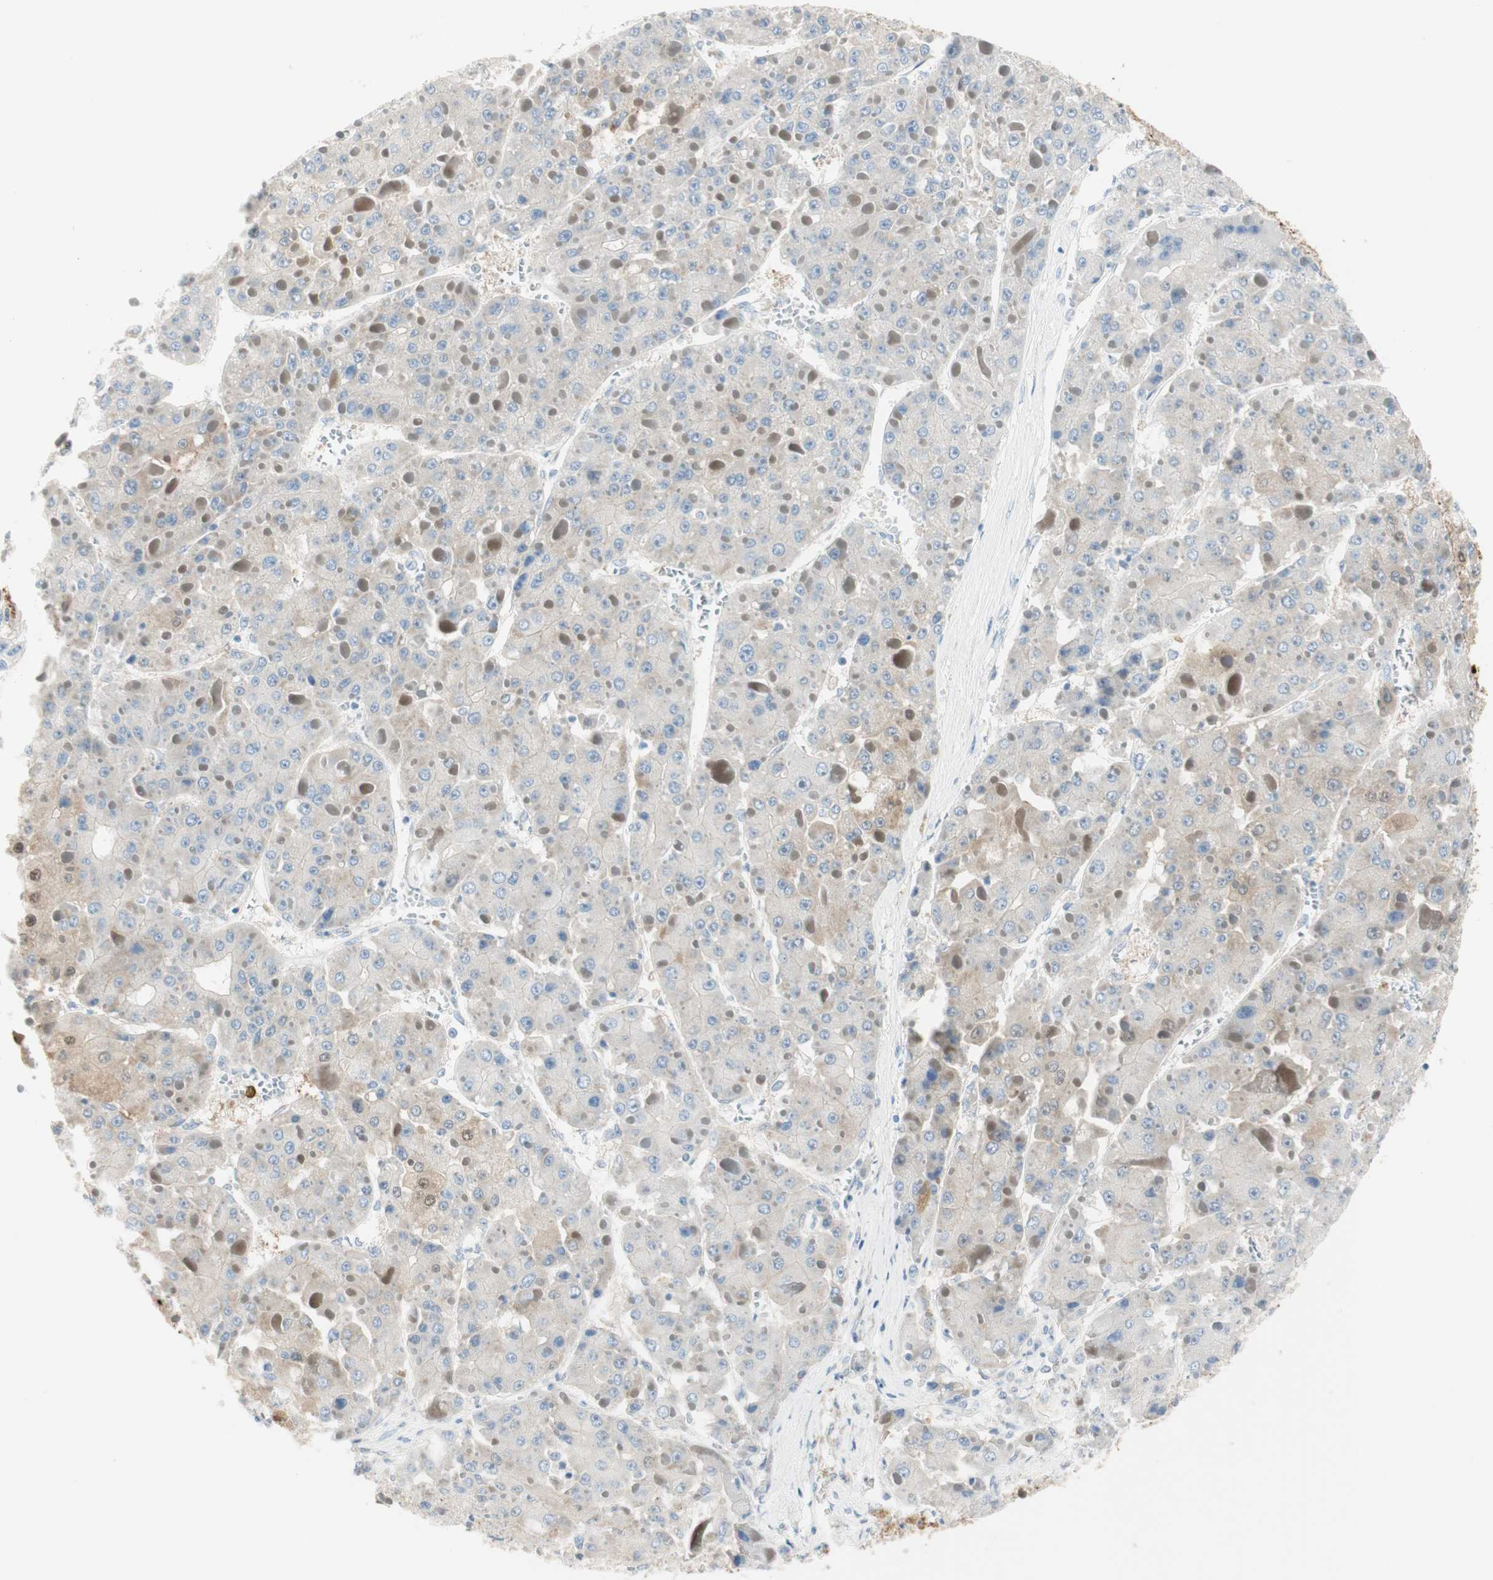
{"staining": {"intensity": "negative", "quantity": "none", "location": "none"}, "tissue": "liver cancer", "cell_type": "Tumor cells", "image_type": "cancer", "snomed": [{"axis": "morphology", "description": "Carcinoma, Hepatocellular, NOS"}, {"axis": "topography", "description": "Liver"}], "caption": "Immunohistochemistry (IHC) image of neoplastic tissue: human liver cancer stained with DAB reveals no significant protein positivity in tumor cells.", "gene": "CDK3", "patient": {"sex": "female", "age": 73}}